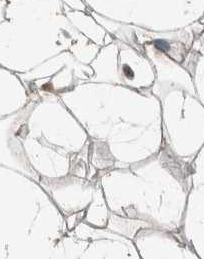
{"staining": {"intensity": "moderate", "quantity": "25%-75%", "location": "cytoplasmic/membranous"}, "tissue": "adipose tissue", "cell_type": "Adipocytes", "image_type": "normal", "snomed": [{"axis": "morphology", "description": "Normal tissue, NOS"}, {"axis": "morphology", "description": "Fibrosis, NOS"}, {"axis": "topography", "description": "Breast"}, {"axis": "topography", "description": "Adipose tissue"}], "caption": "Protein expression analysis of normal adipose tissue reveals moderate cytoplasmic/membranous positivity in about 25%-75% of adipocytes.", "gene": "KLK14", "patient": {"sex": "female", "age": 39}}